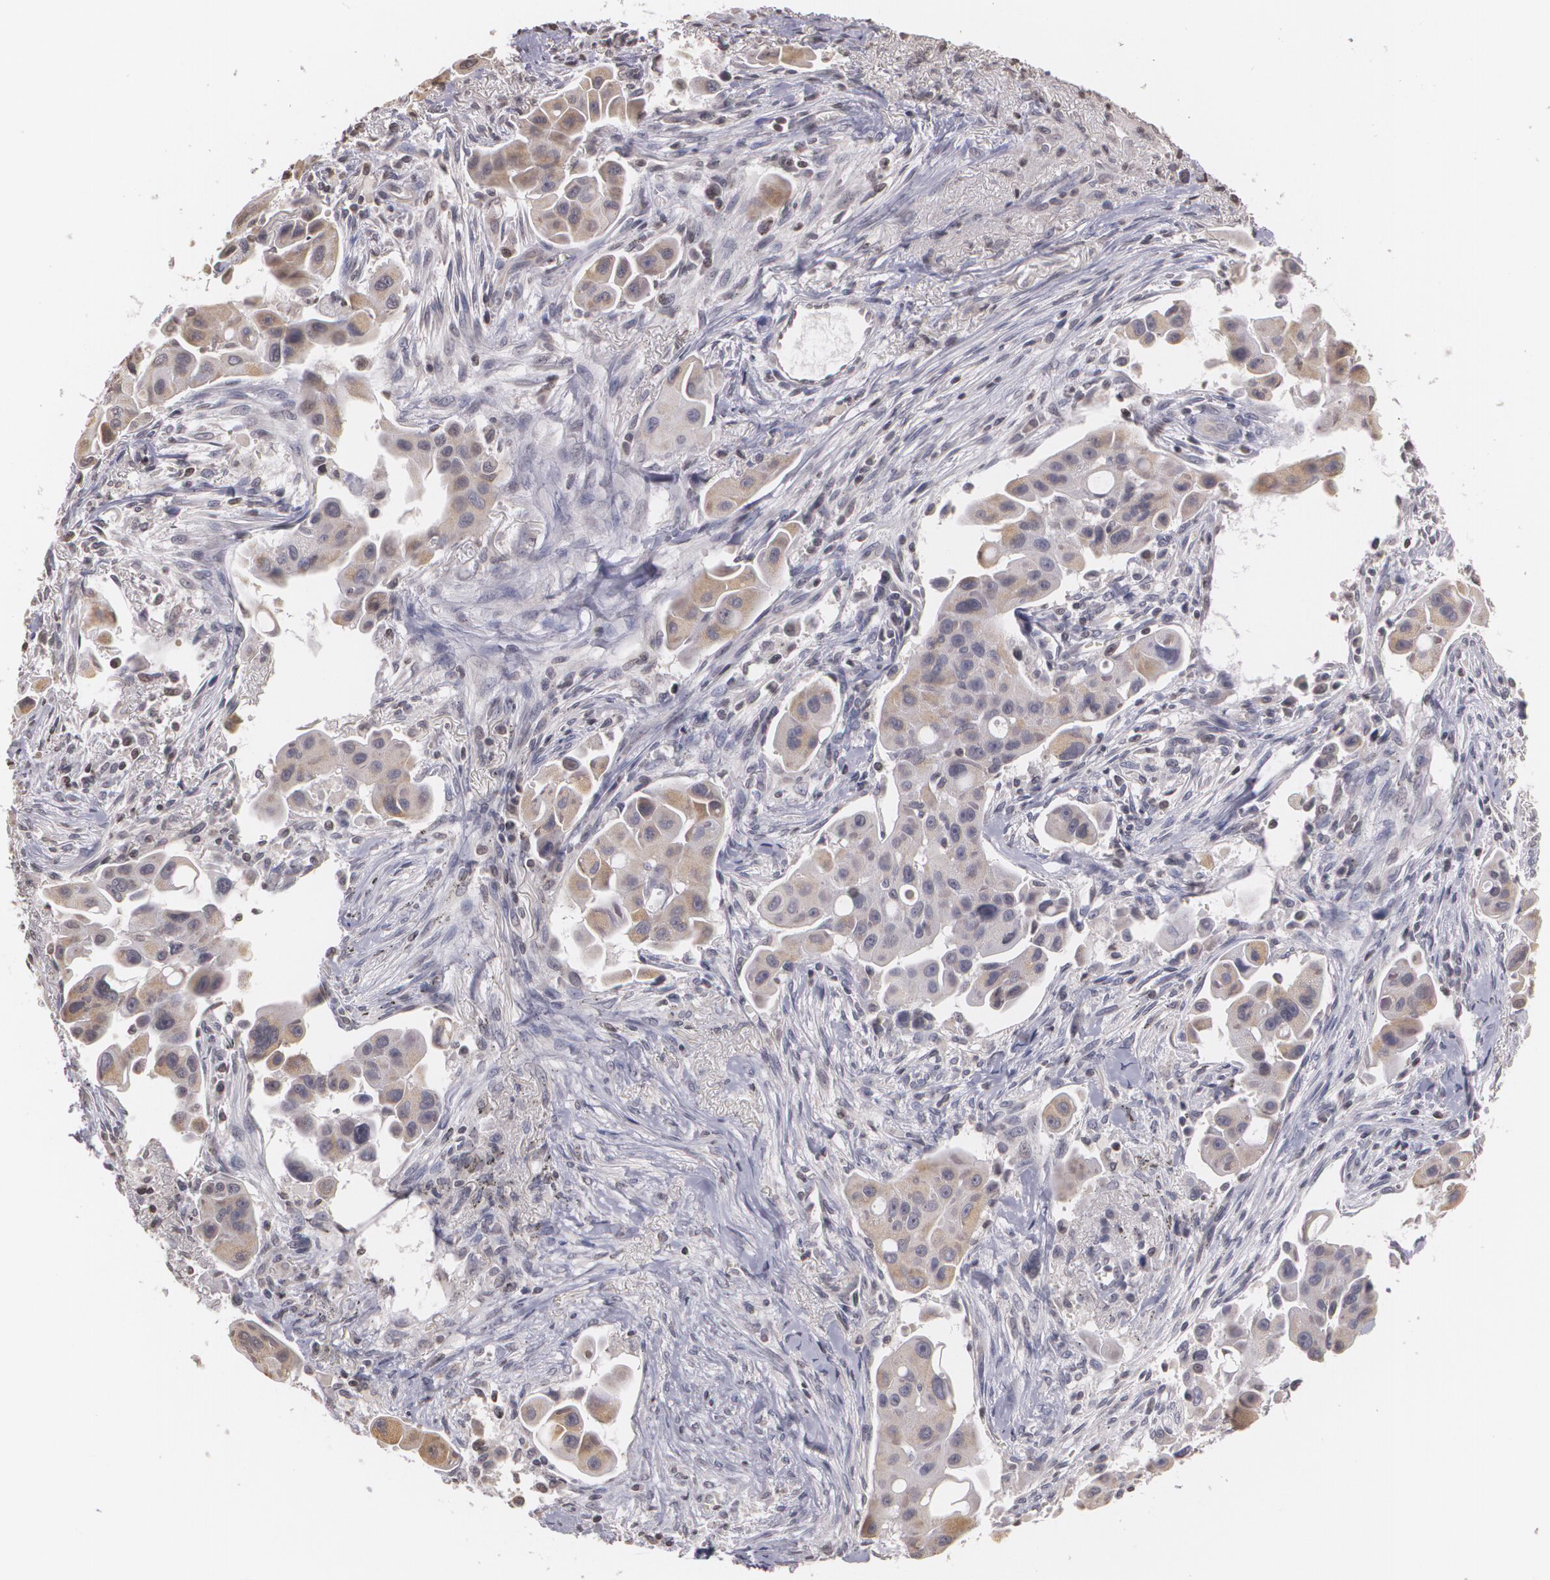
{"staining": {"intensity": "weak", "quantity": "<25%", "location": "cytoplasmic/membranous"}, "tissue": "lung cancer", "cell_type": "Tumor cells", "image_type": "cancer", "snomed": [{"axis": "morphology", "description": "Adenocarcinoma, NOS"}, {"axis": "topography", "description": "Lung"}], "caption": "Immunohistochemistry of lung adenocarcinoma displays no staining in tumor cells.", "gene": "THRB", "patient": {"sex": "male", "age": 68}}